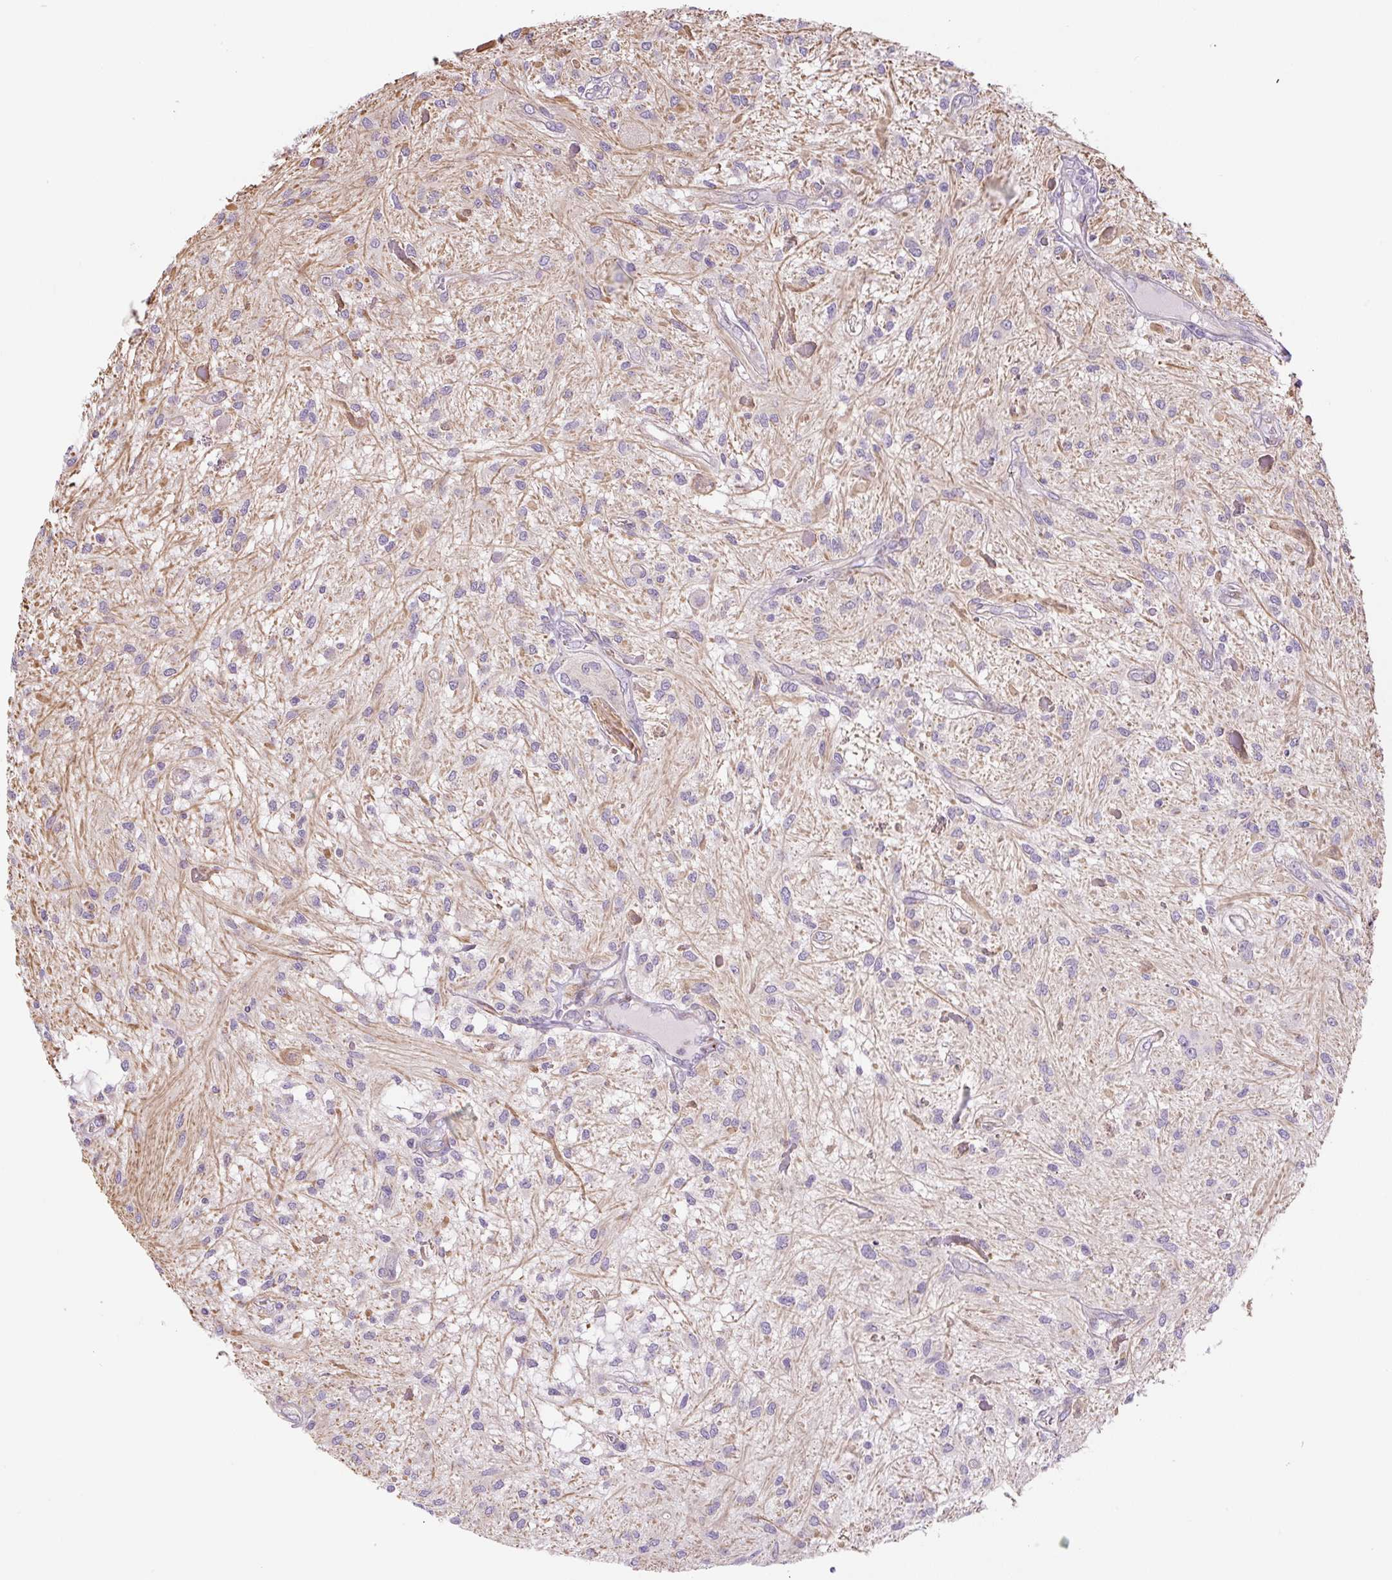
{"staining": {"intensity": "negative", "quantity": "none", "location": "none"}, "tissue": "glioma", "cell_type": "Tumor cells", "image_type": "cancer", "snomed": [{"axis": "morphology", "description": "Glioma, malignant, Low grade"}, {"axis": "topography", "description": "Cerebellum"}], "caption": "Tumor cells are negative for brown protein staining in glioma. (Brightfield microscopy of DAB (3,3'-diaminobenzidine) immunohistochemistry (IHC) at high magnification).", "gene": "DISP3", "patient": {"sex": "female", "age": 14}}